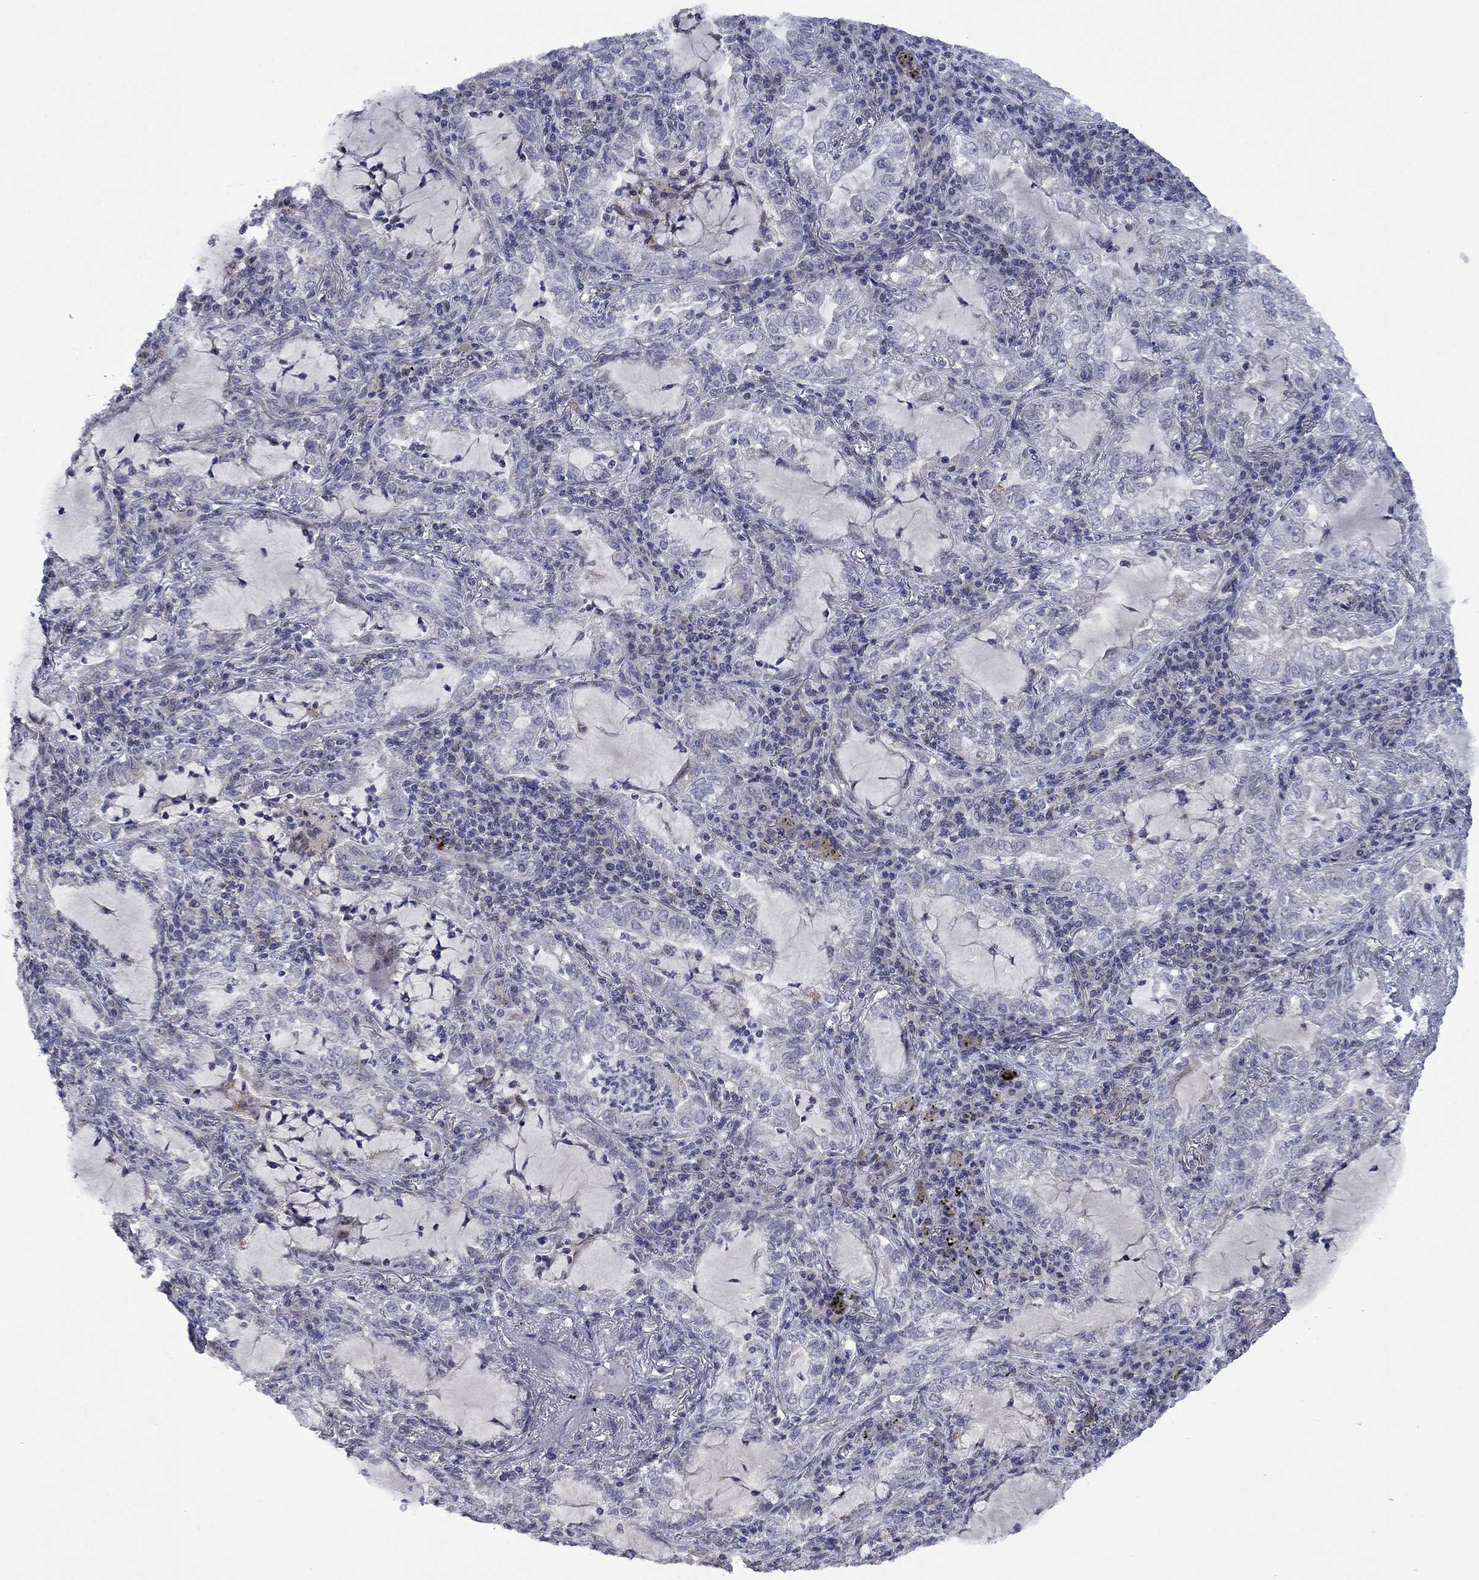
{"staining": {"intensity": "negative", "quantity": "none", "location": "none"}, "tissue": "lung cancer", "cell_type": "Tumor cells", "image_type": "cancer", "snomed": [{"axis": "morphology", "description": "Adenocarcinoma, NOS"}, {"axis": "topography", "description": "Lung"}], "caption": "Micrograph shows no significant protein positivity in tumor cells of lung cancer.", "gene": "KCNJ16", "patient": {"sex": "female", "age": 73}}